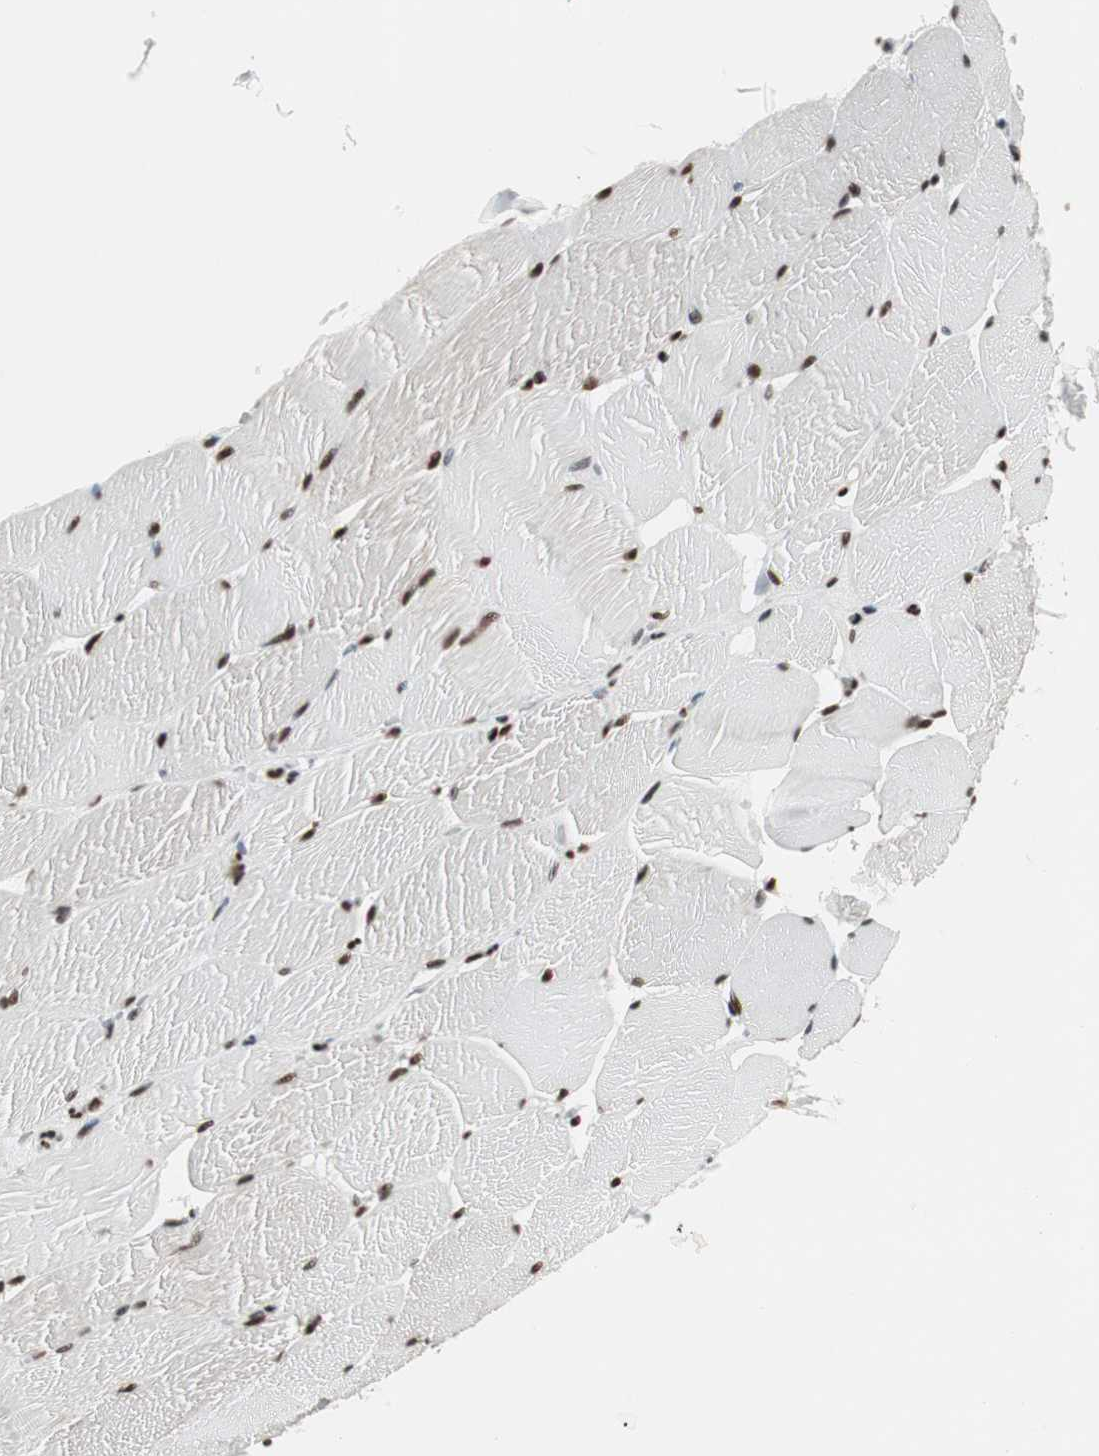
{"staining": {"intensity": "strong", "quantity": ">75%", "location": "nuclear"}, "tissue": "skeletal muscle", "cell_type": "Myocytes", "image_type": "normal", "snomed": [{"axis": "morphology", "description": "Normal tissue, NOS"}, {"axis": "topography", "description": "Skeletal muscle"}], "caption": "The micrograph reveals immunohistochemical staining of normal skeletal muscle. There is strong nuclear positivity is seen in approximately >75% of myocytes. Nuclei are stained in blue.", "gene": "MTA2", "patient": {"sex": "male", "age": 62}}